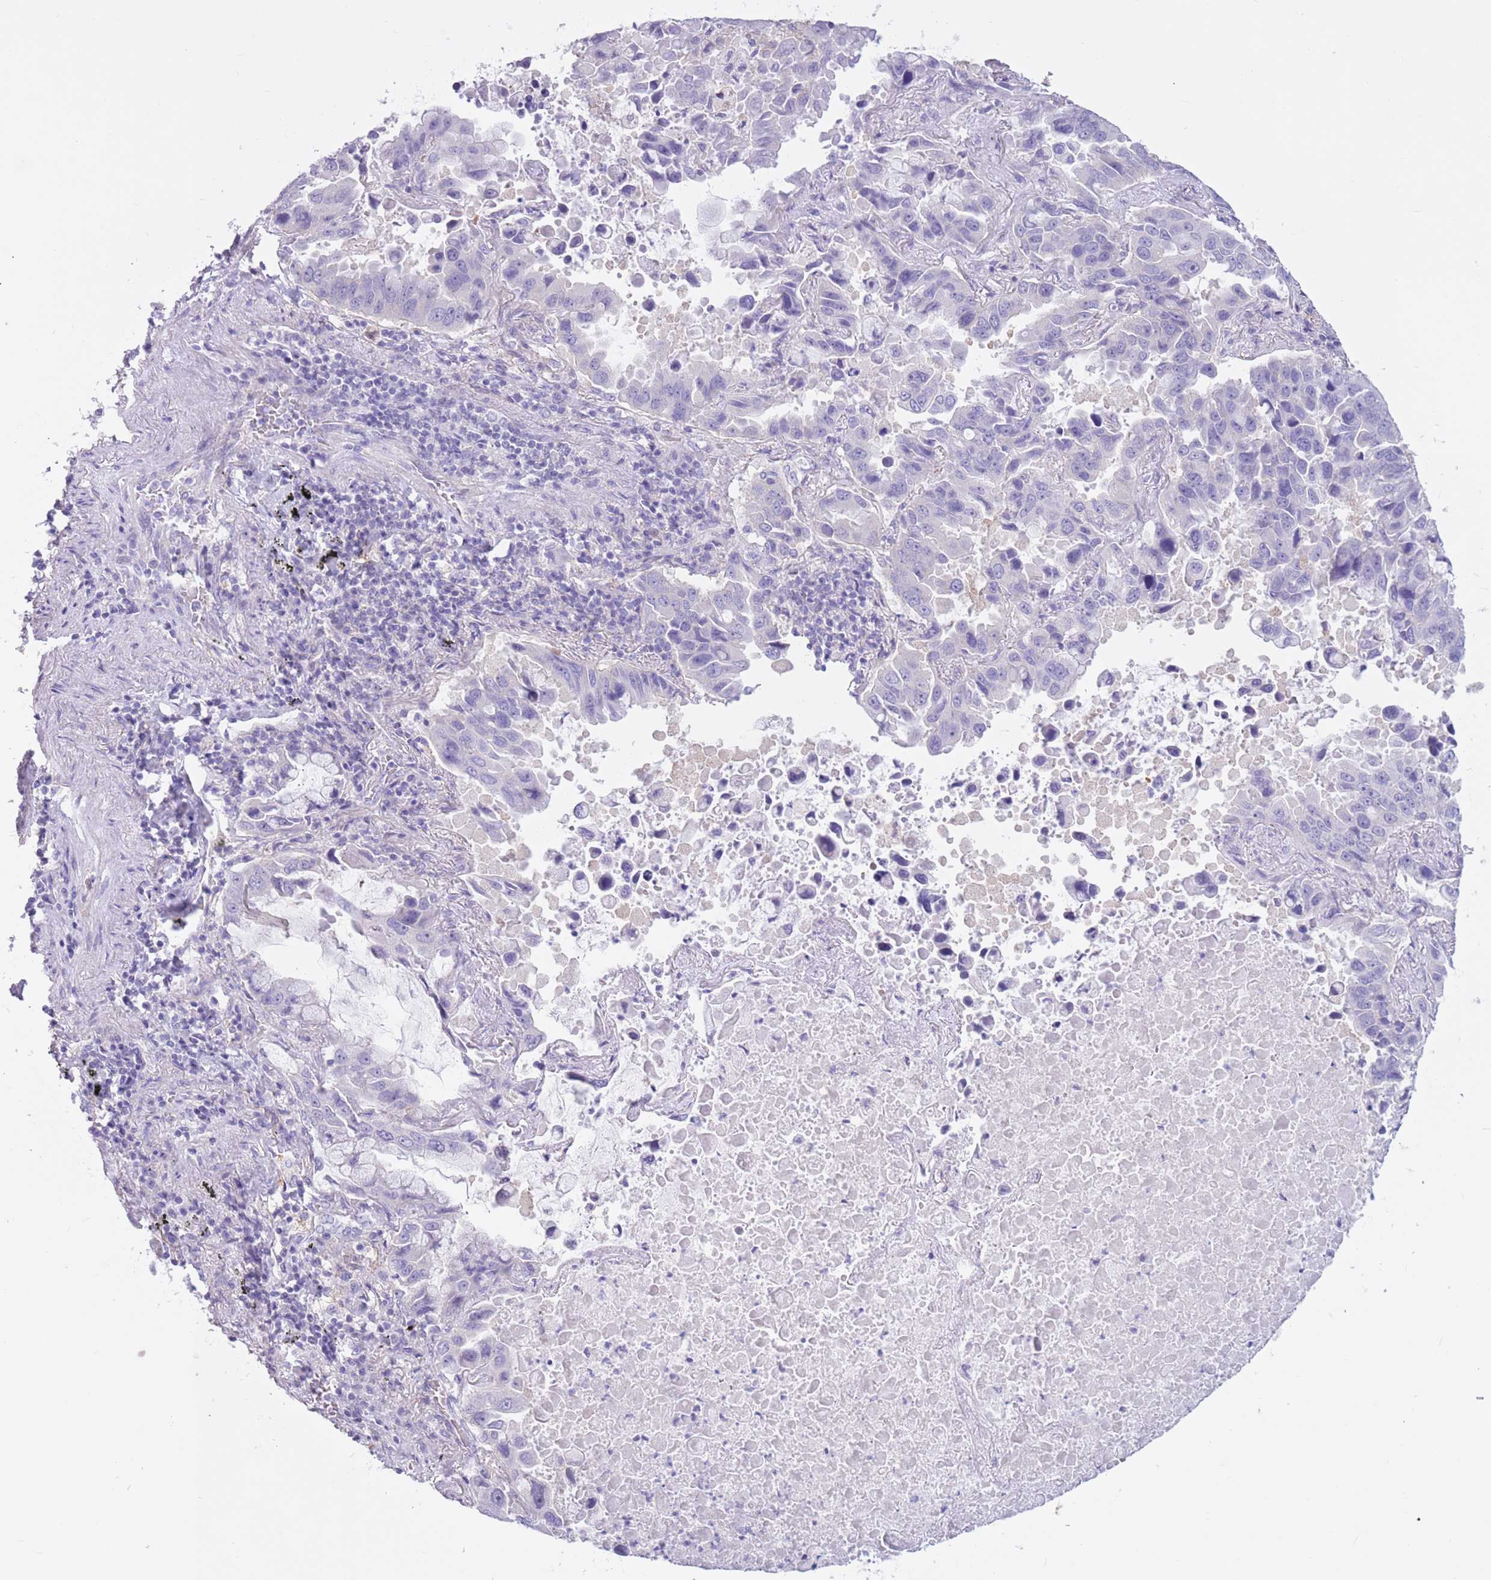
{"staining": {"intensity": "negative", "quantity": "none", "location": "none"}, "tissue": "lung cancer", "cell_type": "Tumor cells", "image_type": "cancer", "snomed": [{"axis": "morphology", "description": "Adenocarcinoma, NOS"}, {"axis": "topography", "description": "Lung"}], "caption": "Lung cancer (adenocarcinoma) was stained to show a protein in brown. There is no significant positivity in tumor cells.", "gene": "SNX6", "patient": {"sex": "male", "age": 64}}